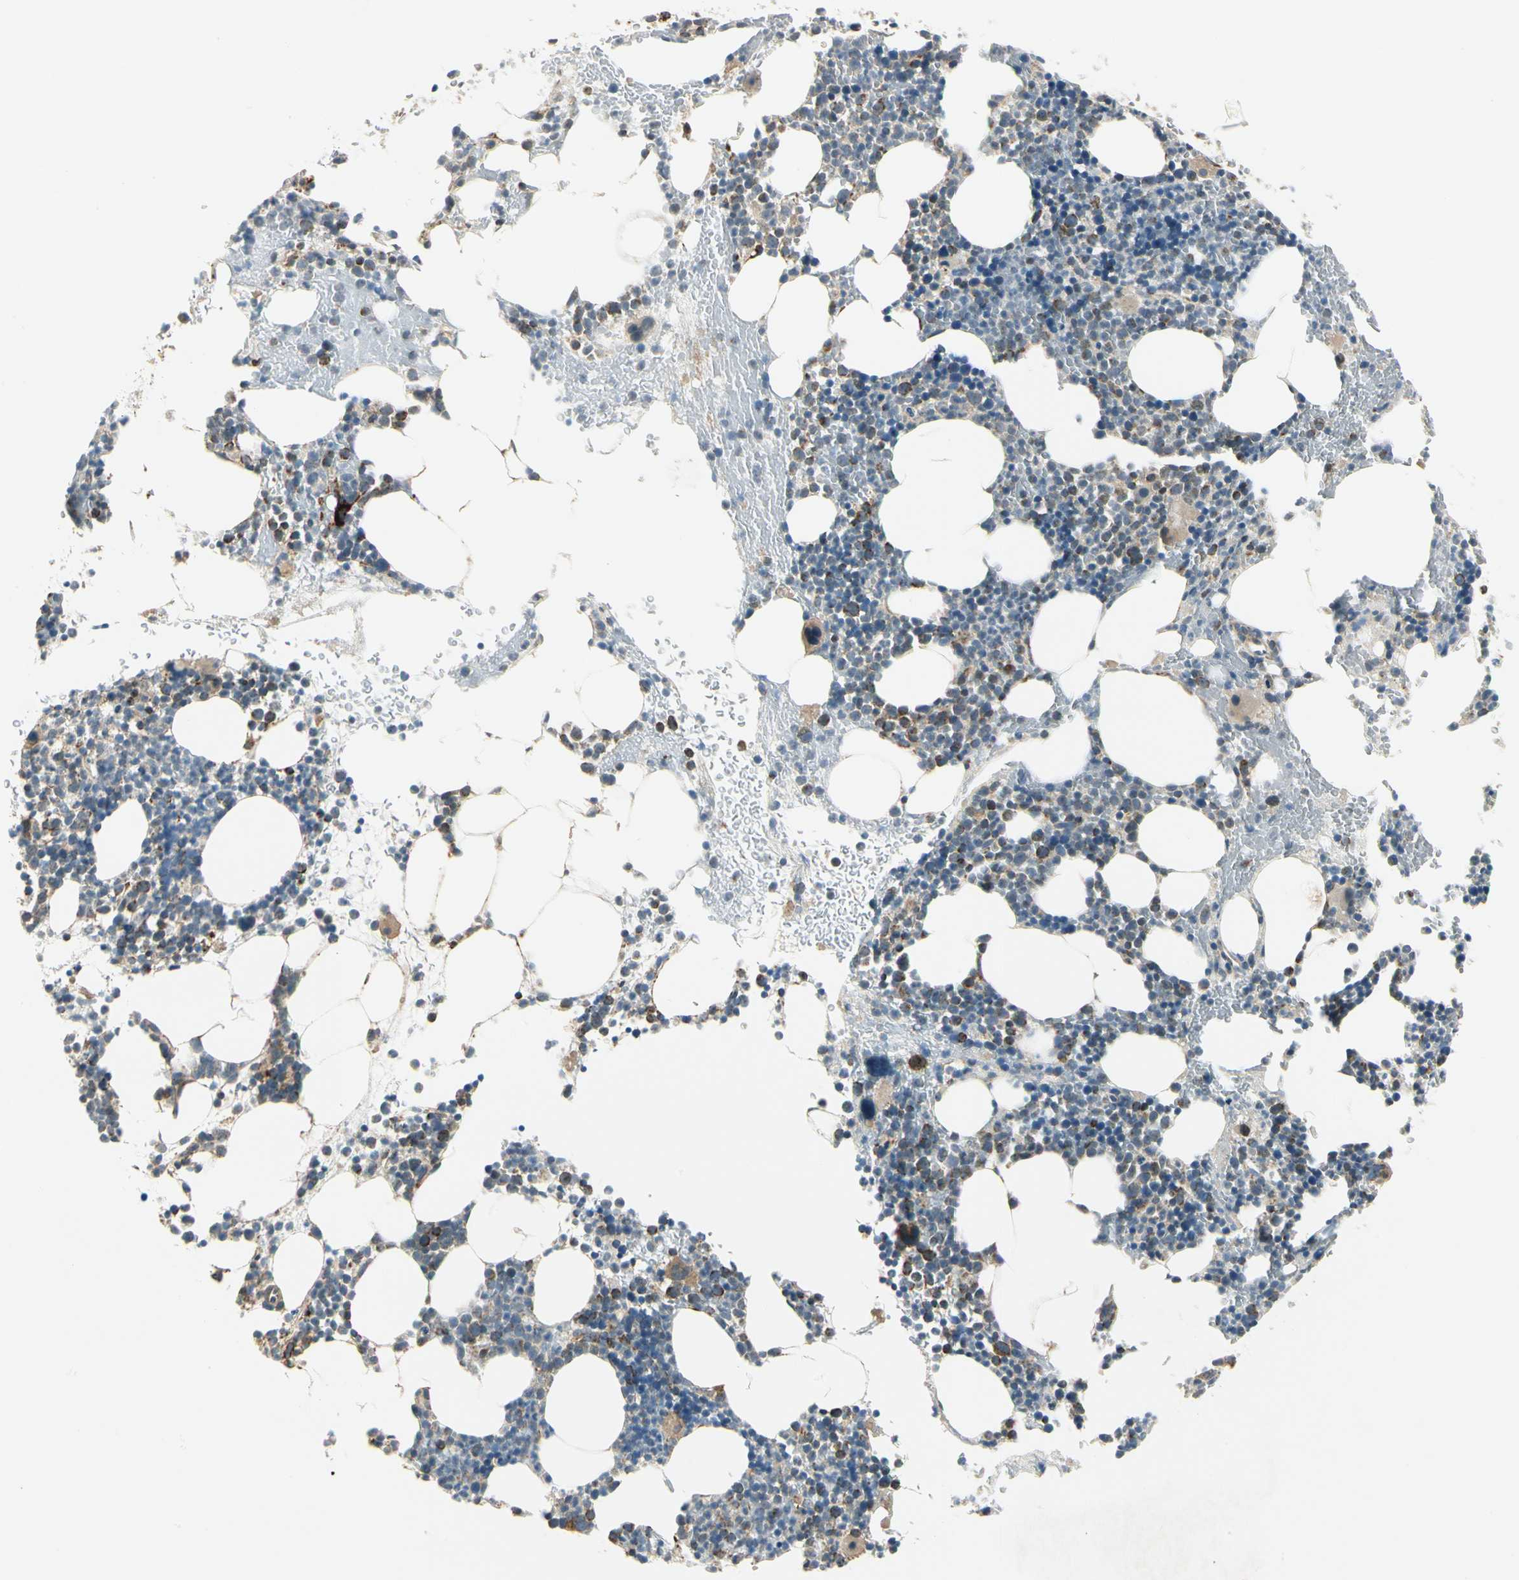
{"staining": {"intensity": "moderate", "quantity": "<25%", "location": "cytoplasmic/membranous"}, "tissue": "bone marrow", "cell_type": "Hematopoietic cells", "image_type": "normal", "snomed": [{"axis": "morphology", "description": "Normal tissue, NOS"}, {"axis": "topography", "description": "Bone marrow"}], "caption": "Brown immunohistochemical staining in unremarkable human bone marrow displays moderate cytoplasmic/membranous expression in about <25% of hematopoietic cells.", "gene": "EPHB3", "patient": {"sex": "male", "age": 82}}